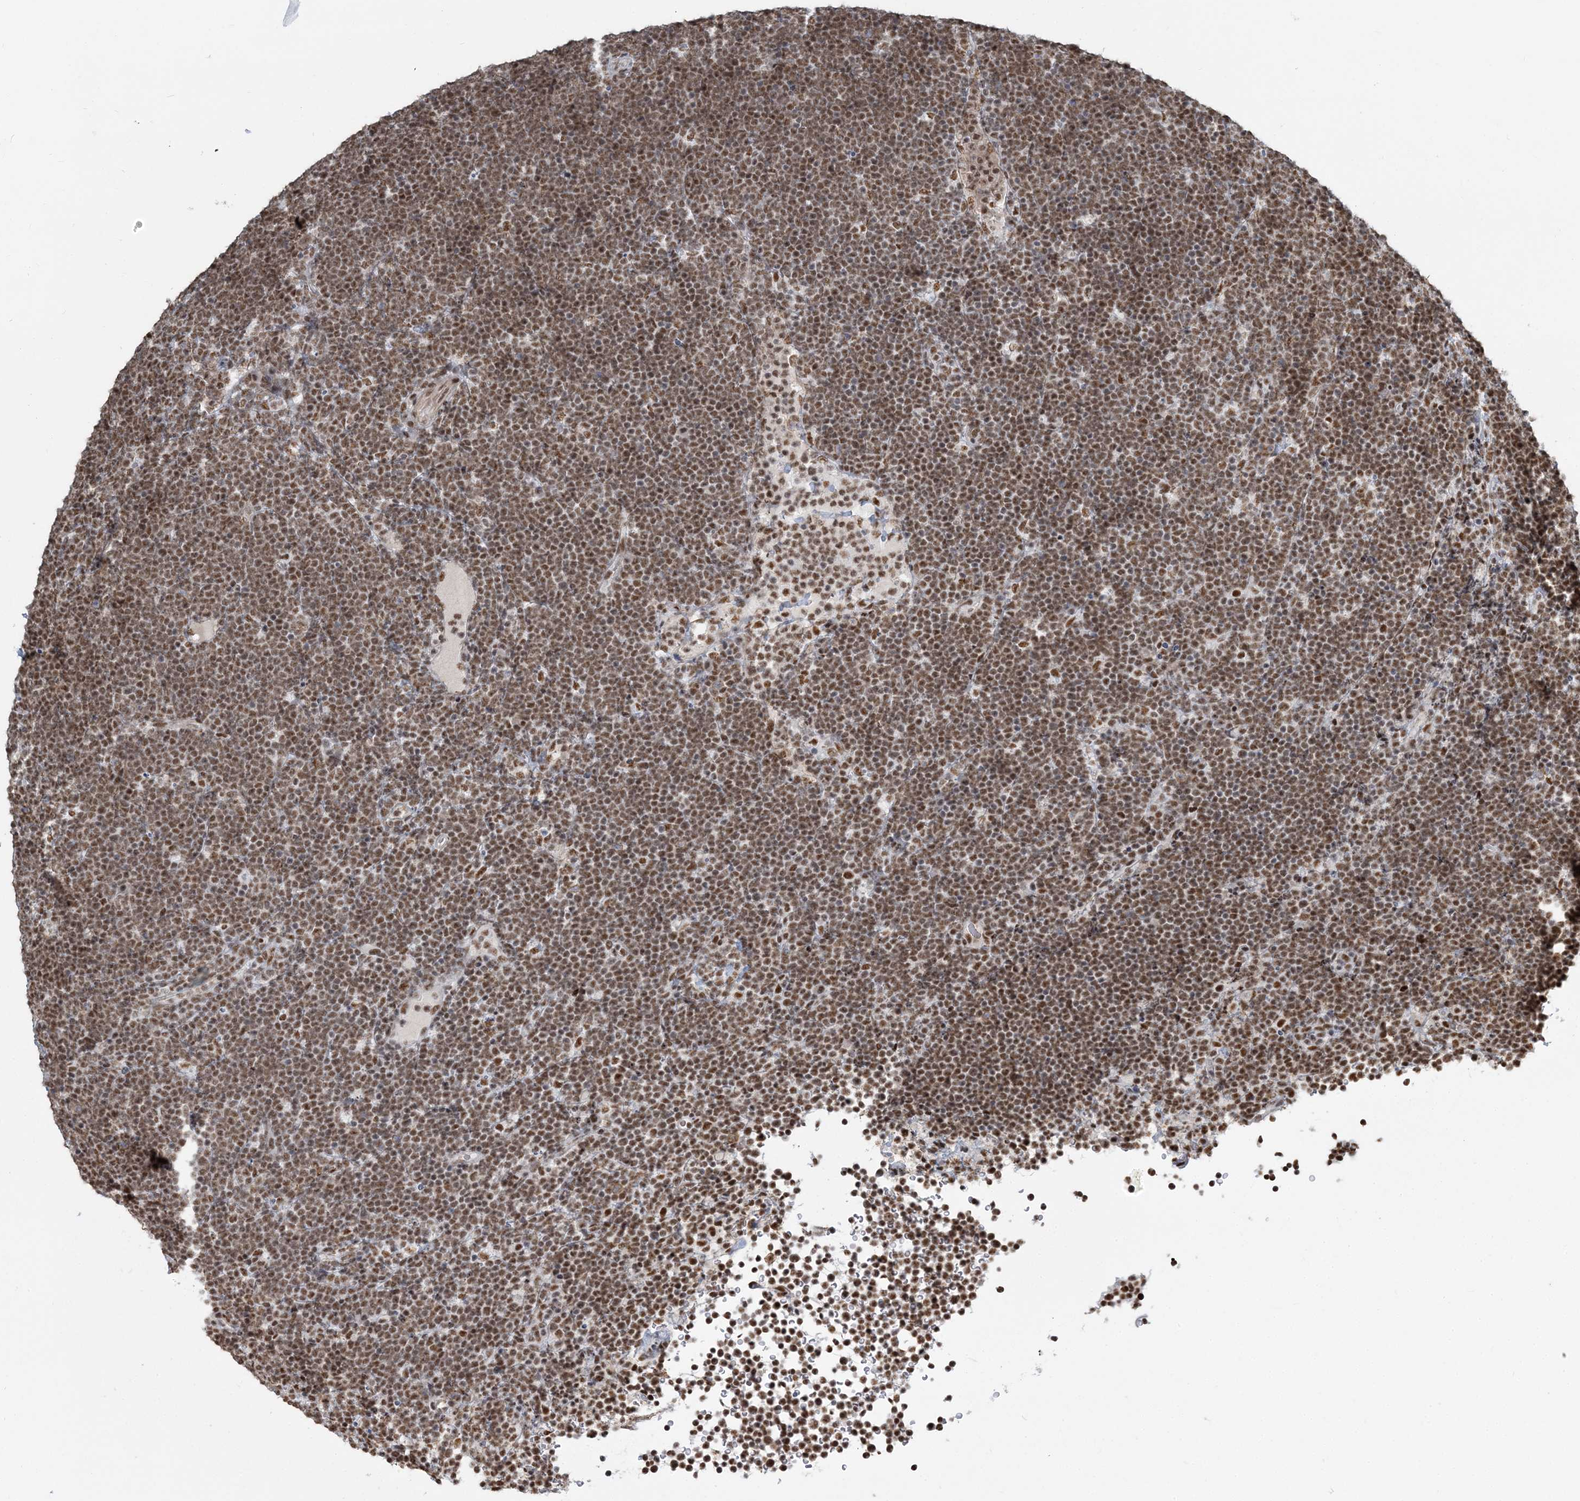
{"staining": {"intensity": "moderate", "quantity": ">75%", "location": "nuclear"}, "tissue": "lymphoma", "cell_type": "Tumor cells", "image_type": "cancer", "snomed": [{"axis": "morphology", "description": "Malignant lymphoma, non-Hodgkin's type, High grade"}, {"axis": "topography", "description": "Lymph node"}], "caption": "Protein staining of lymphoma tissue reveals moderate nuclear positivity in approximately >75% of tumor cells.", "gene": "PLRG1", "patient": {"sex": "male", "age": 13}}